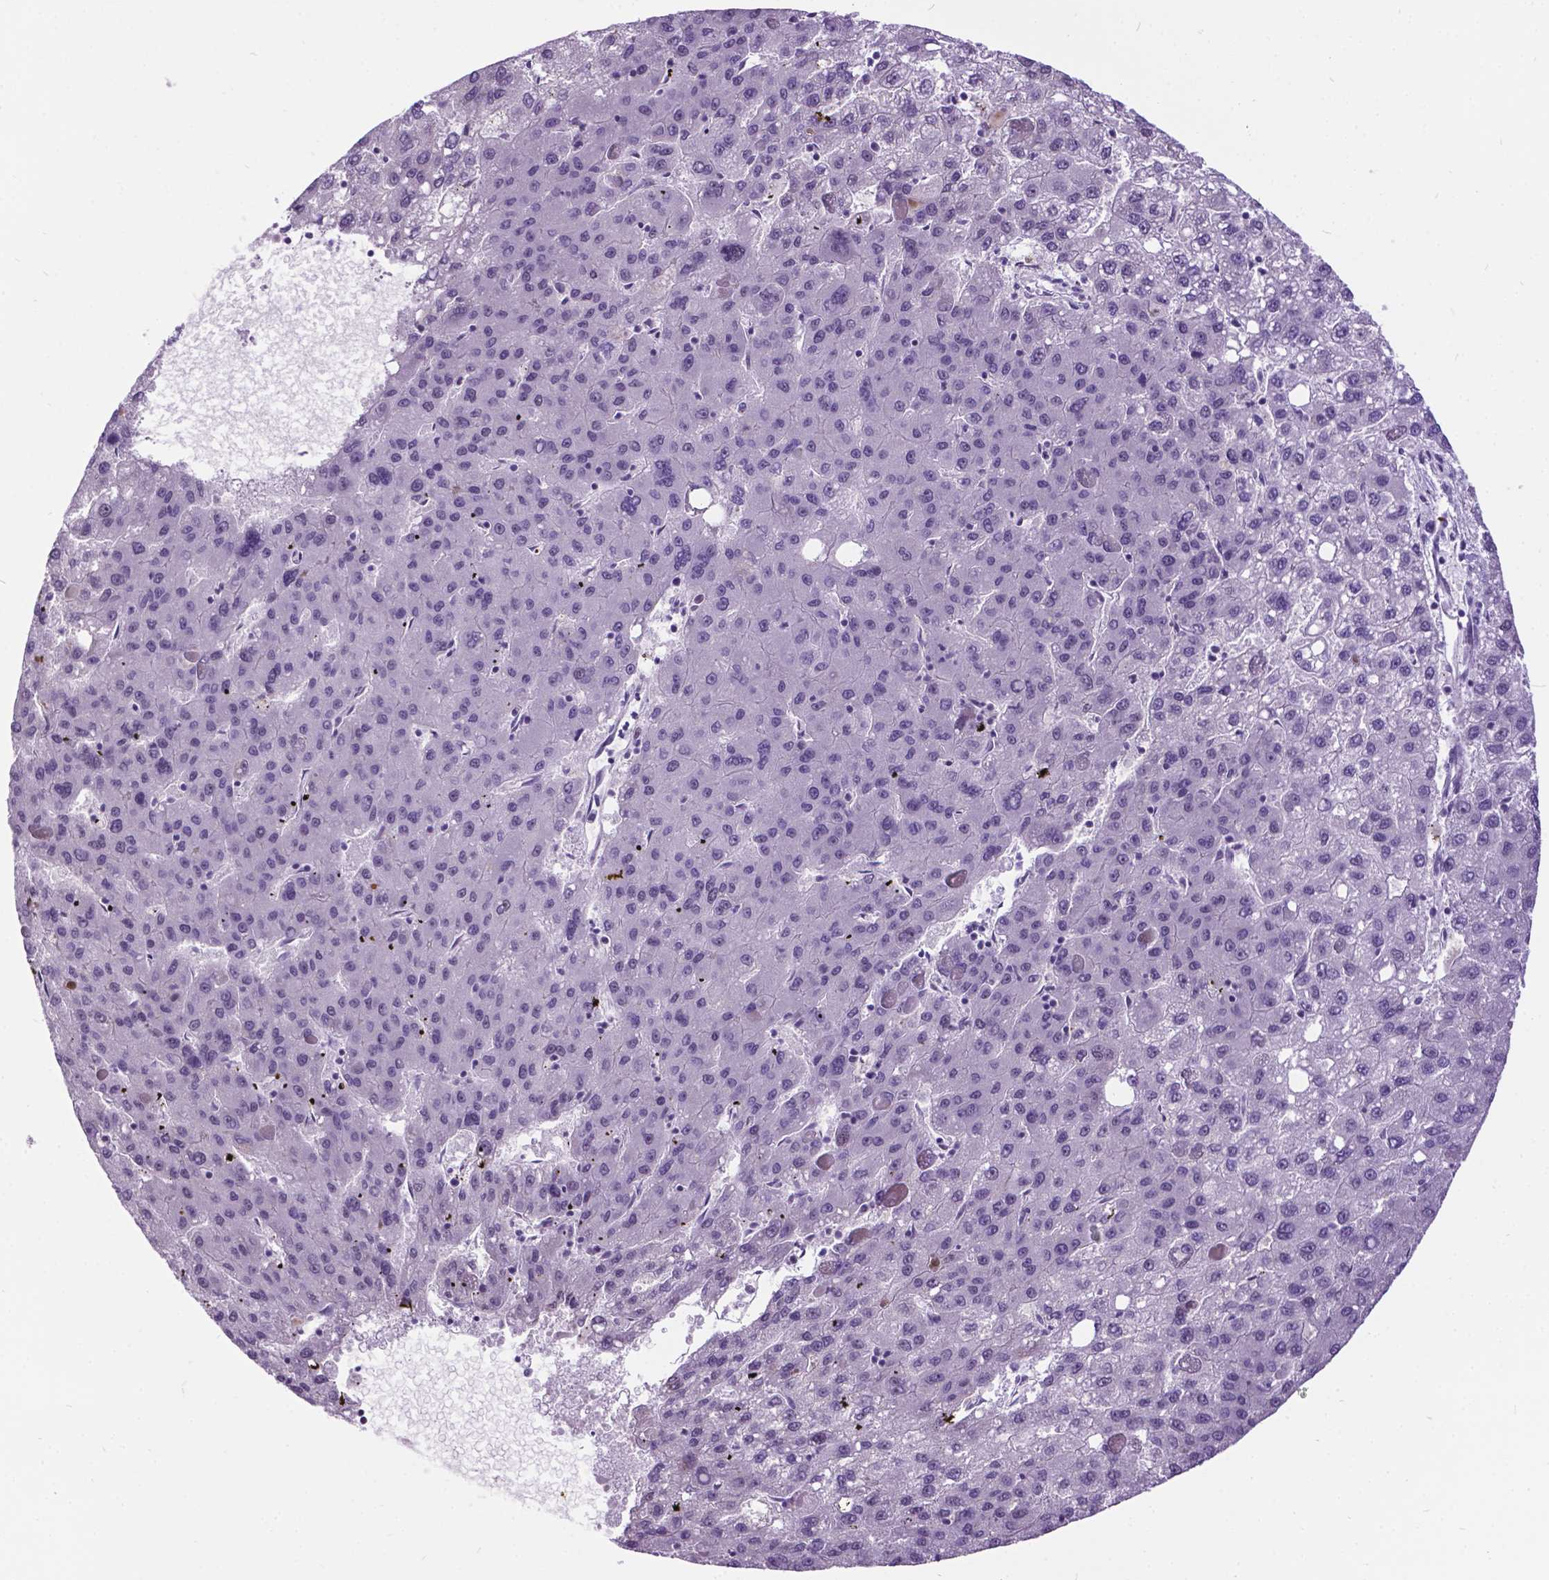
{"staining": {"intensity": "negative", "quantity": "none", "location": "none"}, "tissue": "liver cancer", "cell_type": "Tumor cells", "image_type": "cancer", "snomed": [{"axis": "morphology", "description": "Carcinoma, Hepatocellular, NOS"}, {"axis": "topography", "description": "Liver"}], "caption": "Tumor cells are negative for brown protein staining in liver cancer (hepatocellular carcinoma).", "gene": "DPF3", "patient": {"sex": "female", "age": 82}}